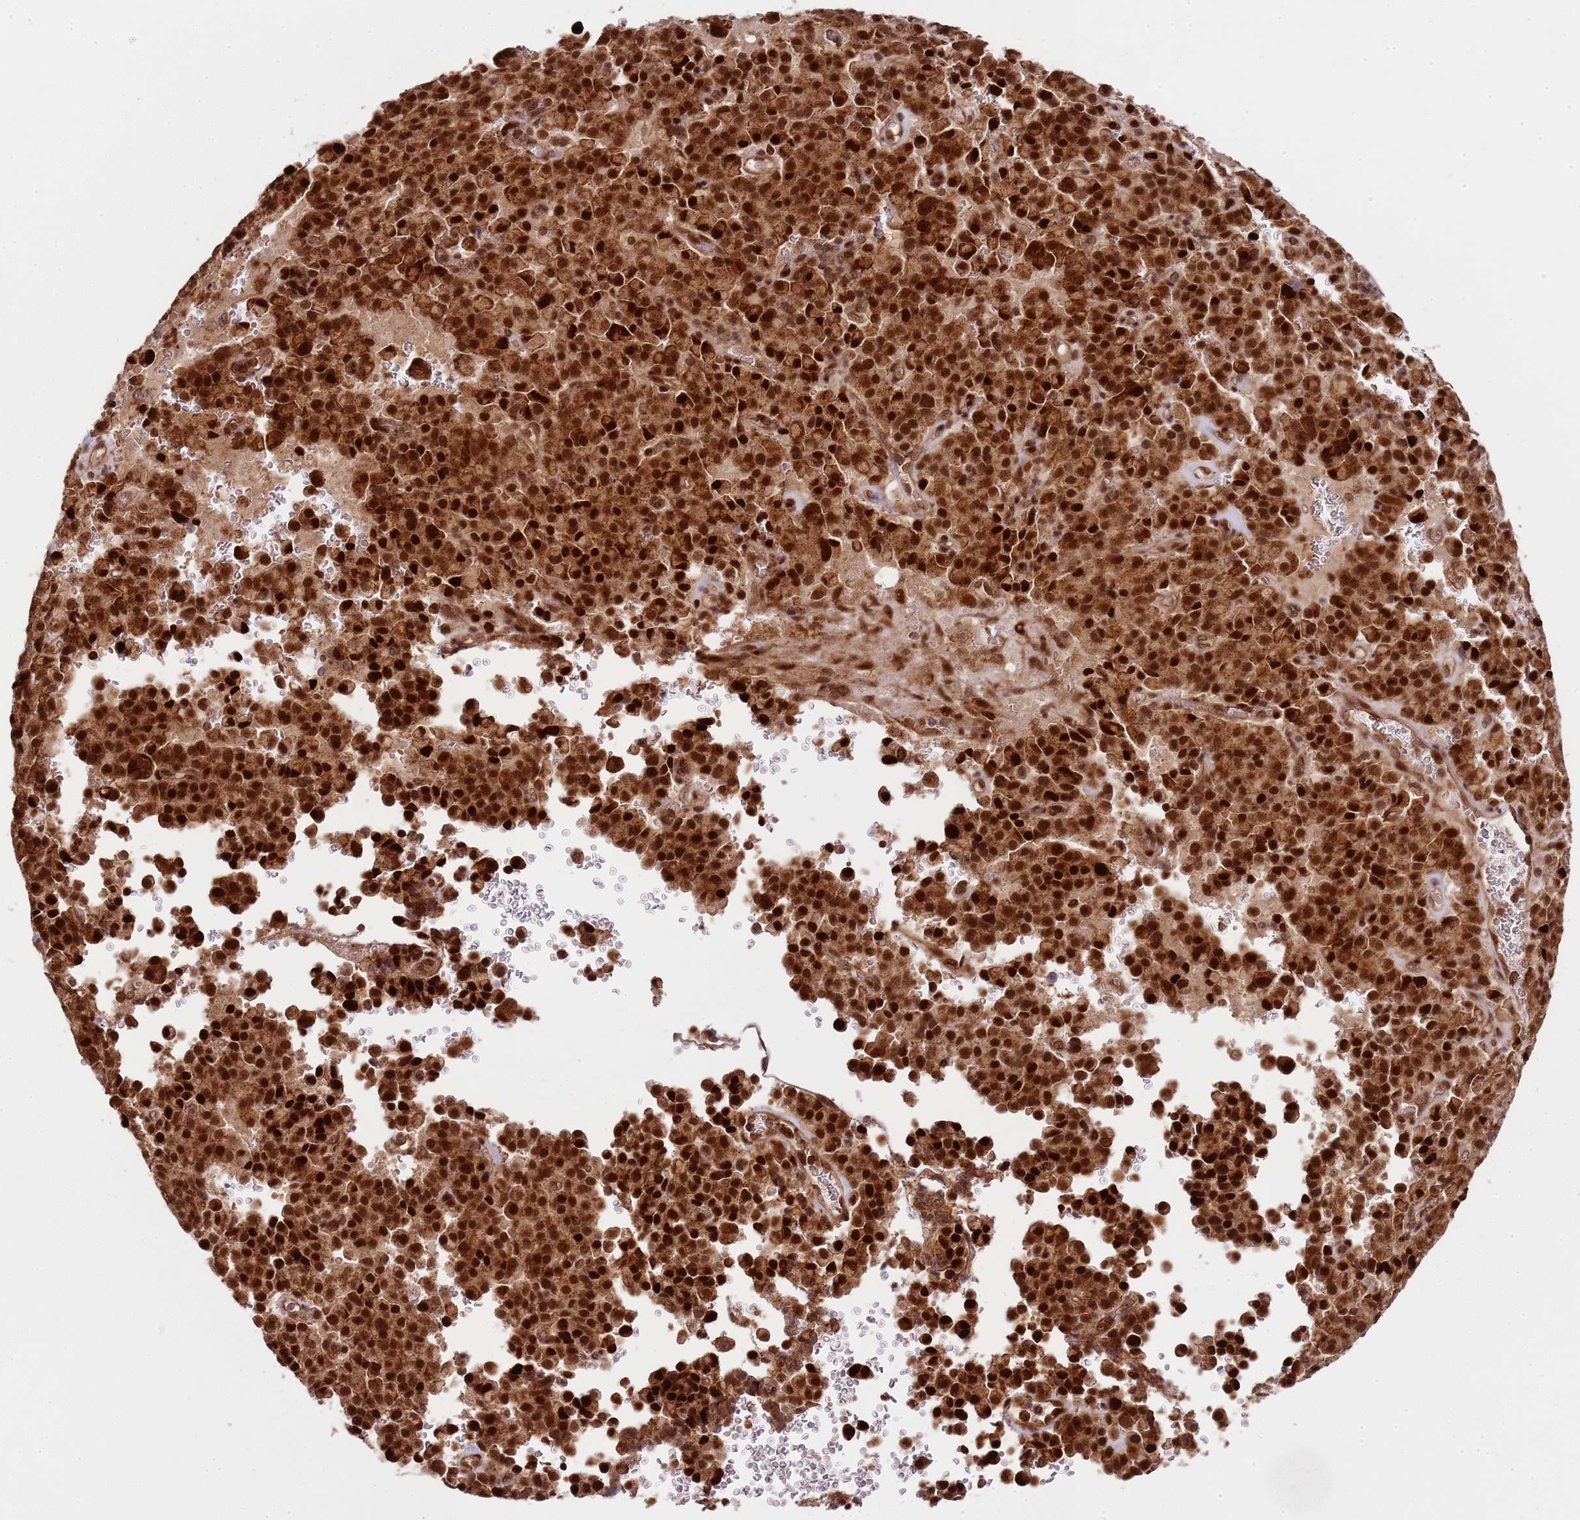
{"staining": {"intensity": "strong", "quantity": ">75%", "location": "cytoplasmic/membranous,nuclear"}, "tissue": "pancreatic cancer", "cell_type": "Tumor cells", "image_type": "cancer", "snomed": [{"axis": "morphology", "description": "Adenocarcinoma, NOS"}, {"axis": "topography", "description": "Pancreas"}], "caption": "This micrograph demonstrates immunohistochemistry (IHC) staining of pancreatic adenocarcinoma, with high strong cytoplasmic/membranous and nuclear staining in approximately >75% of tumor cells.", "gene": "PEX14", "patient": {"sex": "male", "age": 65}}